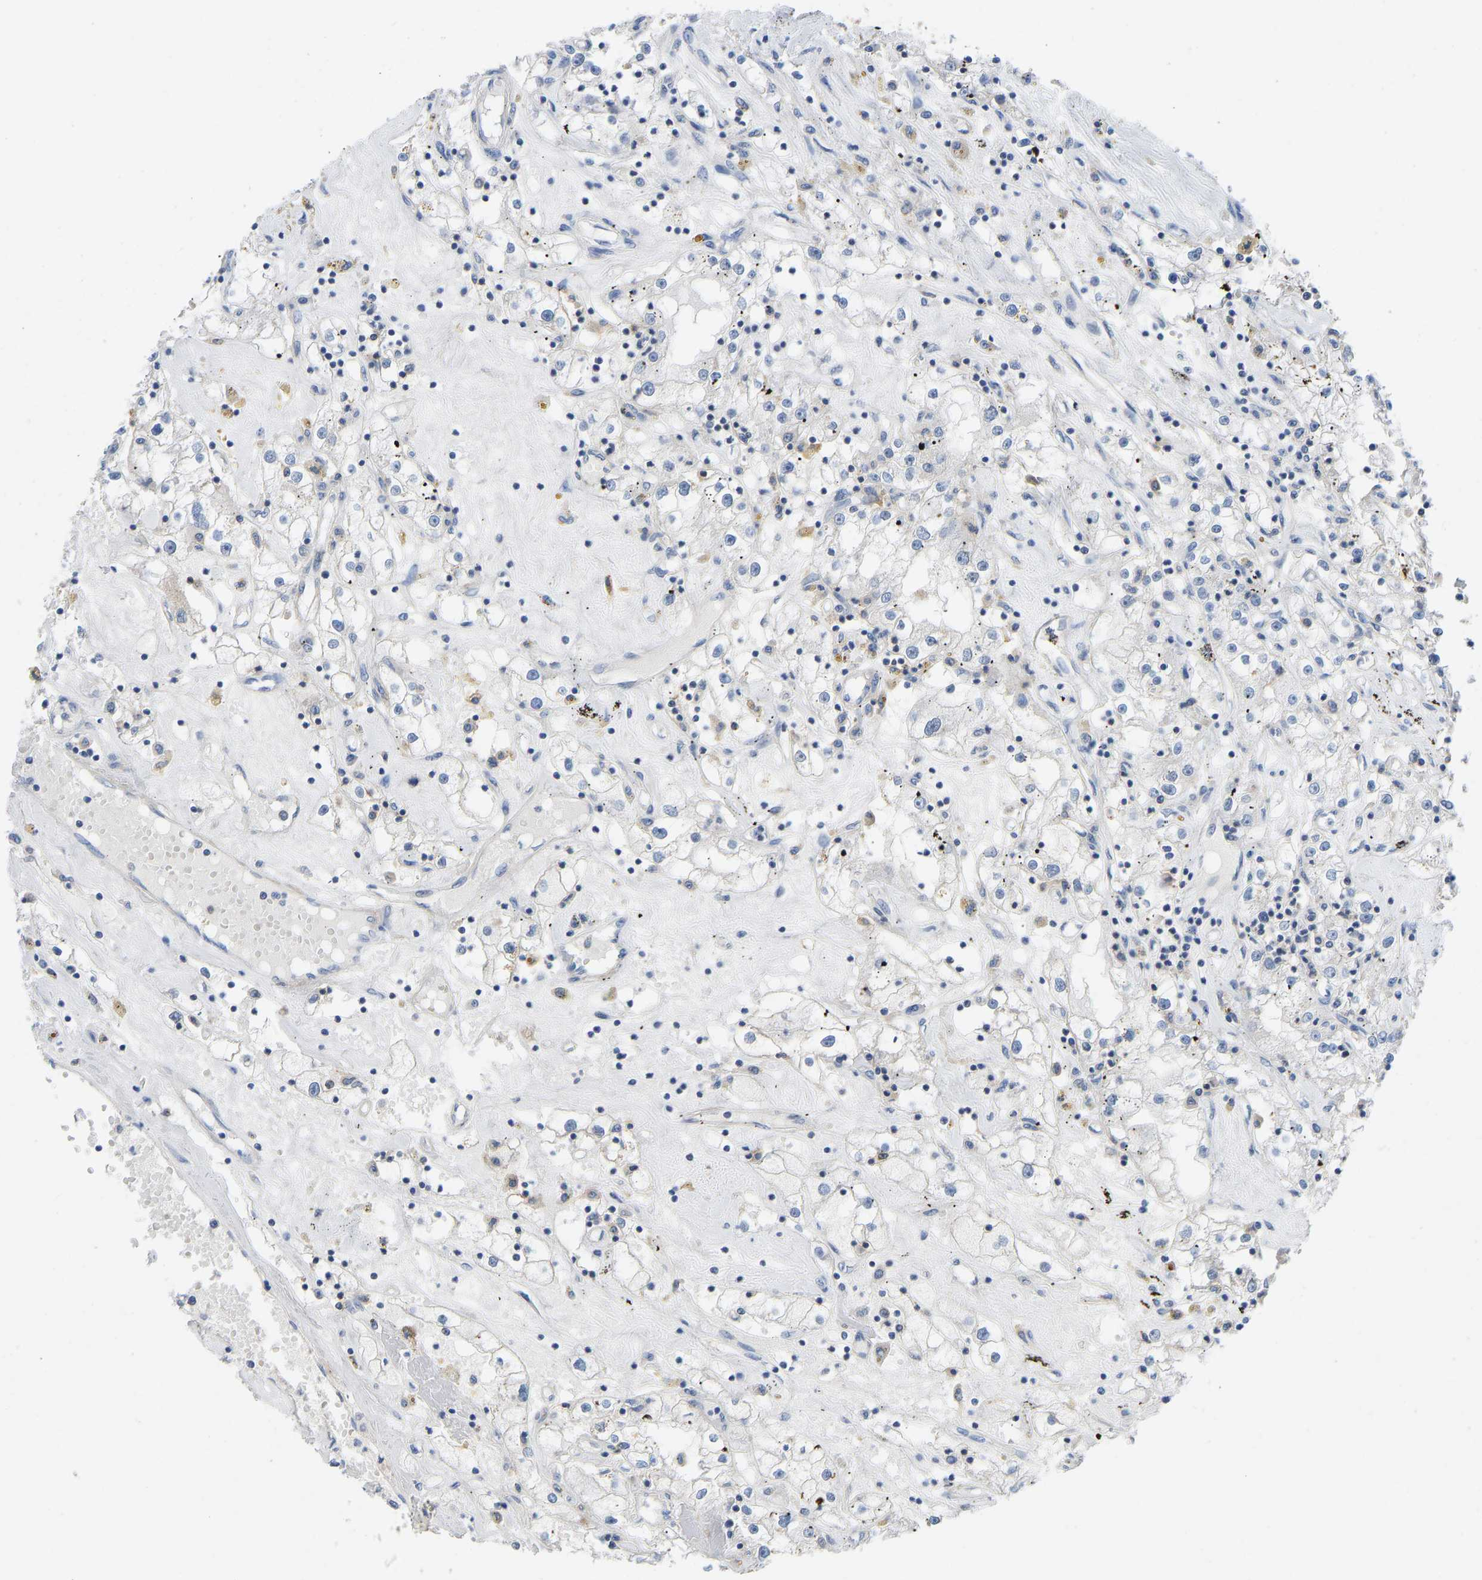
{"staining": {"intensity": "negative", "quantity": "none", "location": "none"}, "tissue": "renal cancer", "cell_type": "Tumor cells", "image_type": "cancer", "snomed": [{"axis": "morphology", "description": "Adenocarcinoma, NOS"}, {"axis": "topography", "description": "Kidney"}], "caption": "IHC histopathology image of renal cancer stained for a protein (brown), which reveals no staining in tumor cells.", "gene": "NDRG3", "patient": {"sex": "male", "age": 56}}